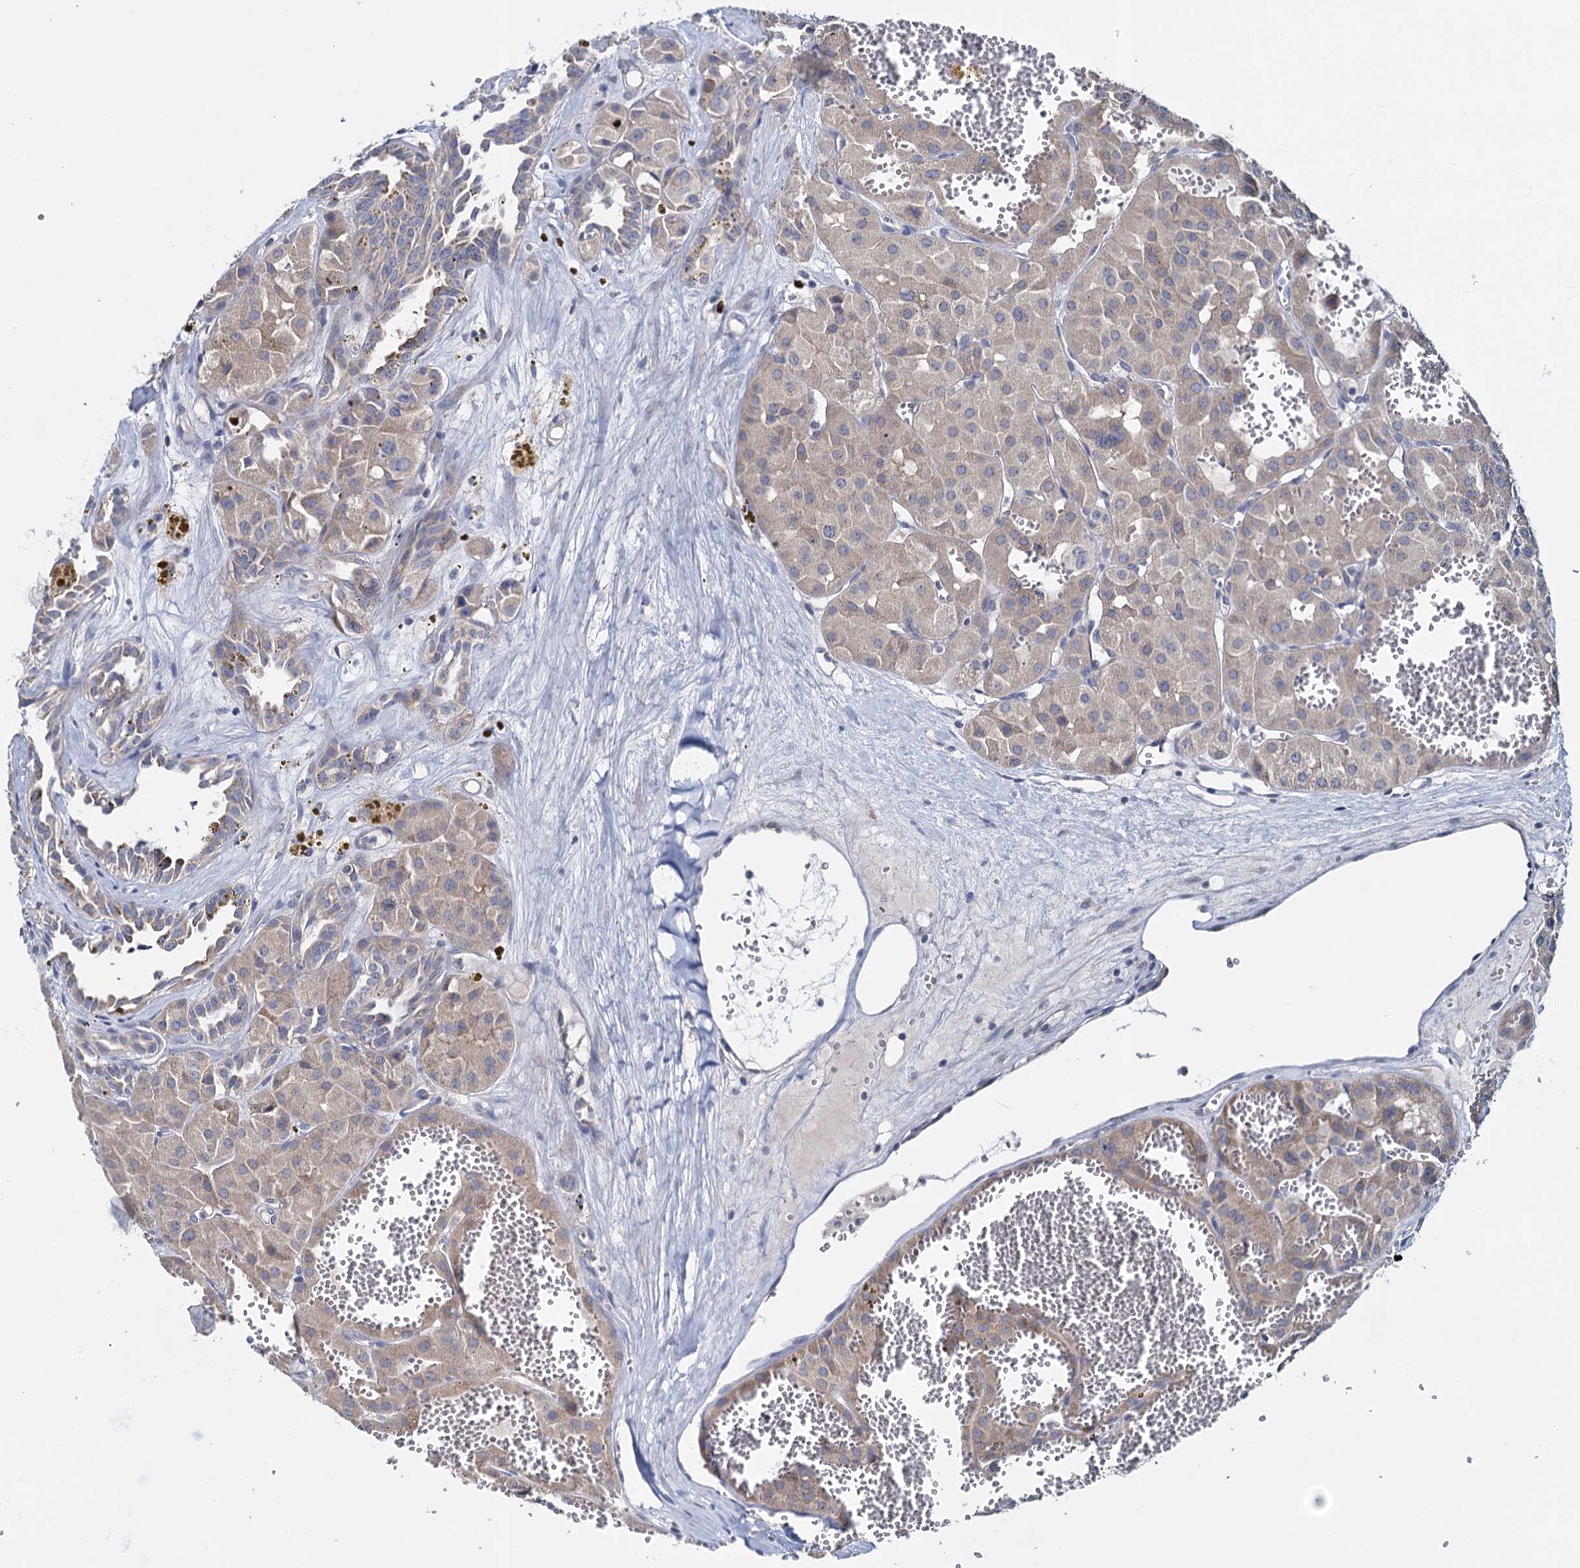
{"staining": {"intensity": "moderate", "quantity": ">75%", "location": "cytoplasmic/membranous"}, "tissue": "renal cancer", "cell_type": "Tumor cells", "image_type": "cancer", "snomed": [{"axis": "morphology", "description": "Carcinoma, NOS"}, {"axis": "topography", "description": "Kidney"}], "caption": "Tumor cells demonstrate moderate cytoplasmic/membranous staining in approximately >75% of cells in renal cancer (carcinoma). The staining was performed using DAB, with brown indicating positive protein expression. Nuclei are stained blue with hematoxylin.", "gene": "GSTM2", "patient": {"sex": "female", "age": 75}}